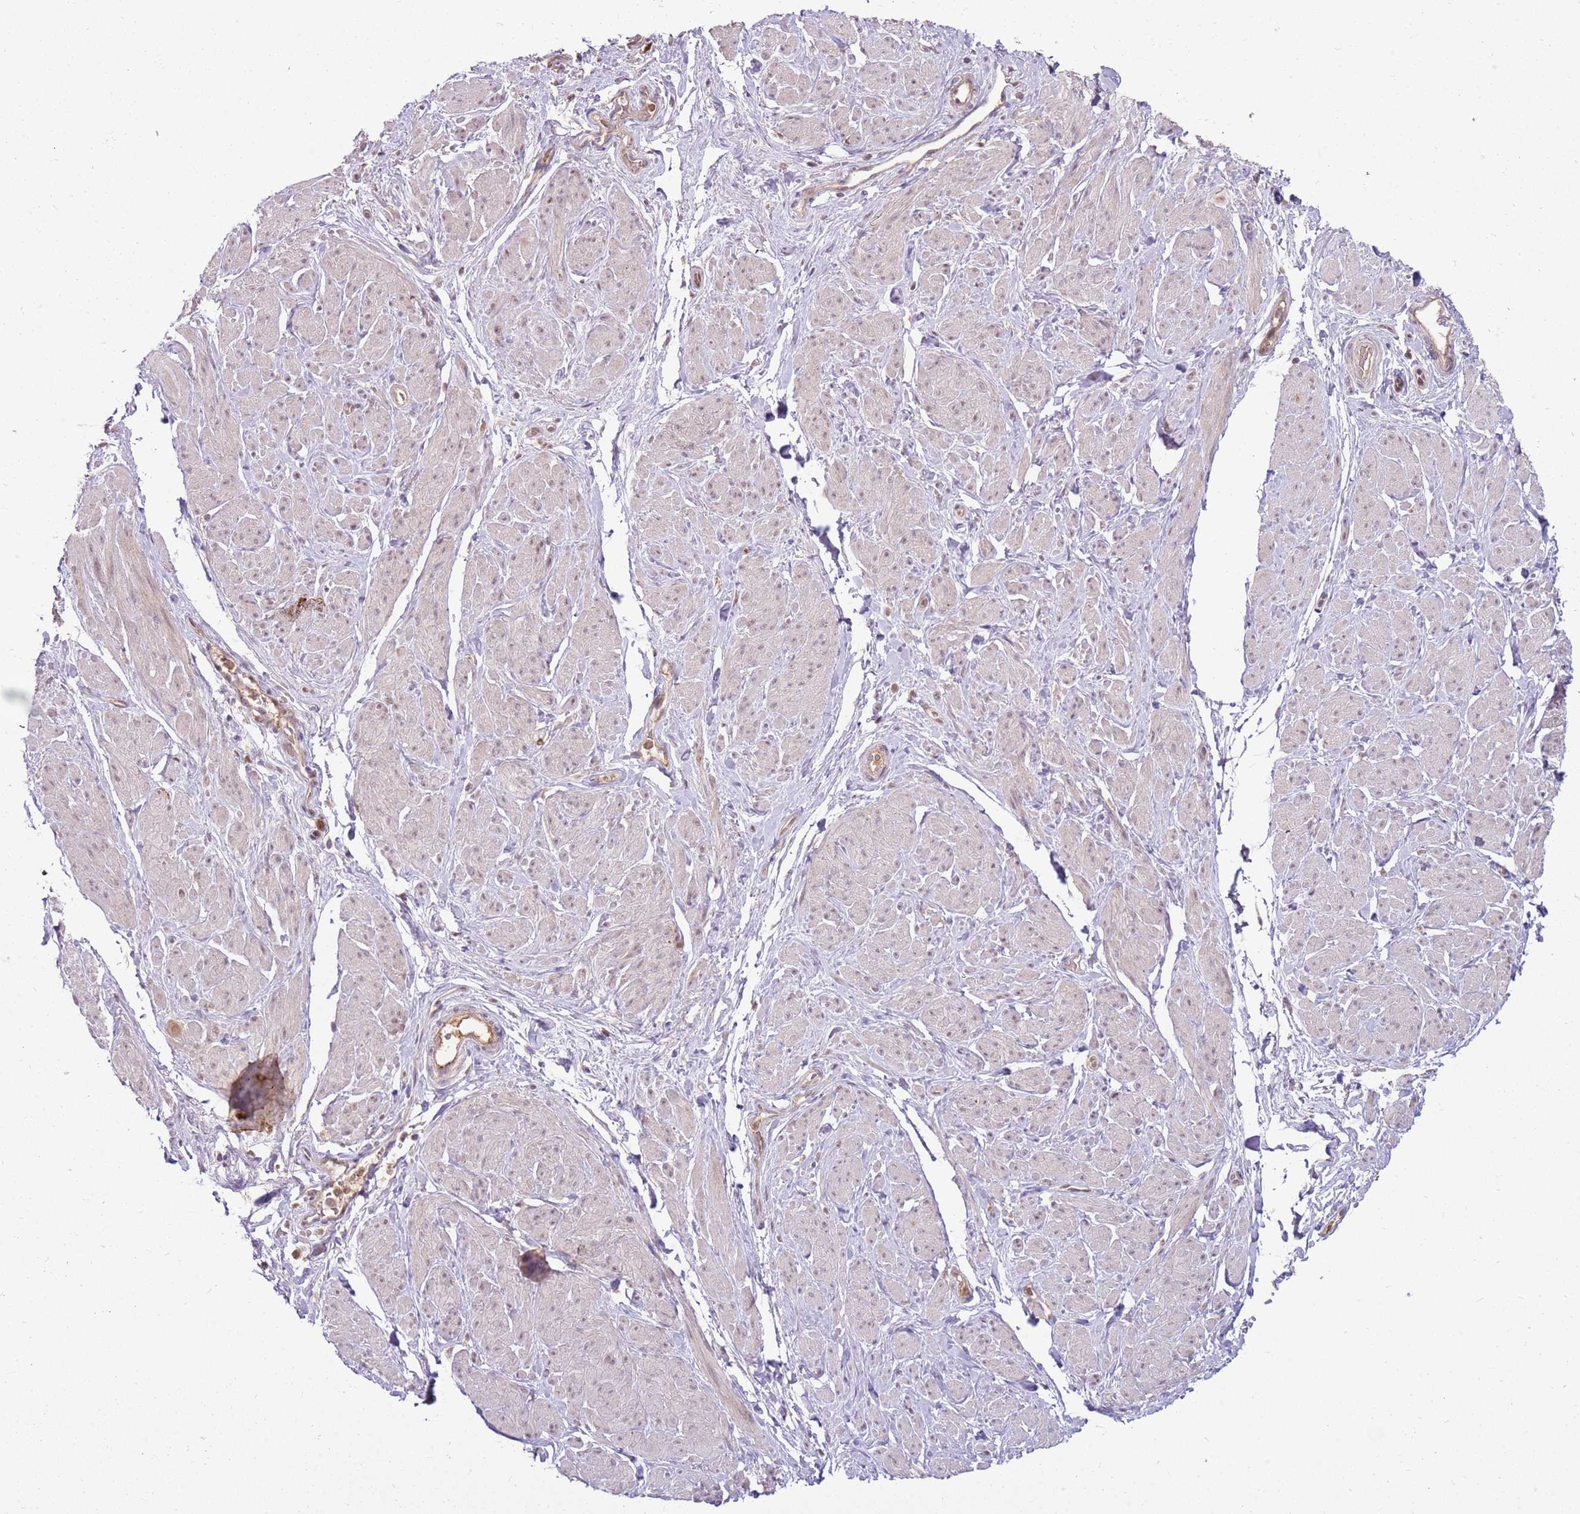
{"staining": {"intensity": "negative", "quantity": "none", "location": "none"}, "tissue": "smooth muscle", "cell_type": "Smooth muscle cells", "image_type": "normal", "snomed": [{"axis": "morphology", "description": "Normal tissue, NOS"}, {"axis": "topography", "description": "Smooth muscle"}, {"axis": "topography", "description": "Peripheral nerve tissue"}], "caption": "Immunohistochemistry photomicrograph of normal smooth muscle: smooth muscle stained with DAB demonstrates no significant protein positivity in smooth muscle cells. (DAB (3,3'-diaminobenzidine) immunohistochemistry (IHC) visualized using brightfield microscopy, high magnification).", "gene": "NBPF4", "patient": {"sex": "male", "age": 69}}